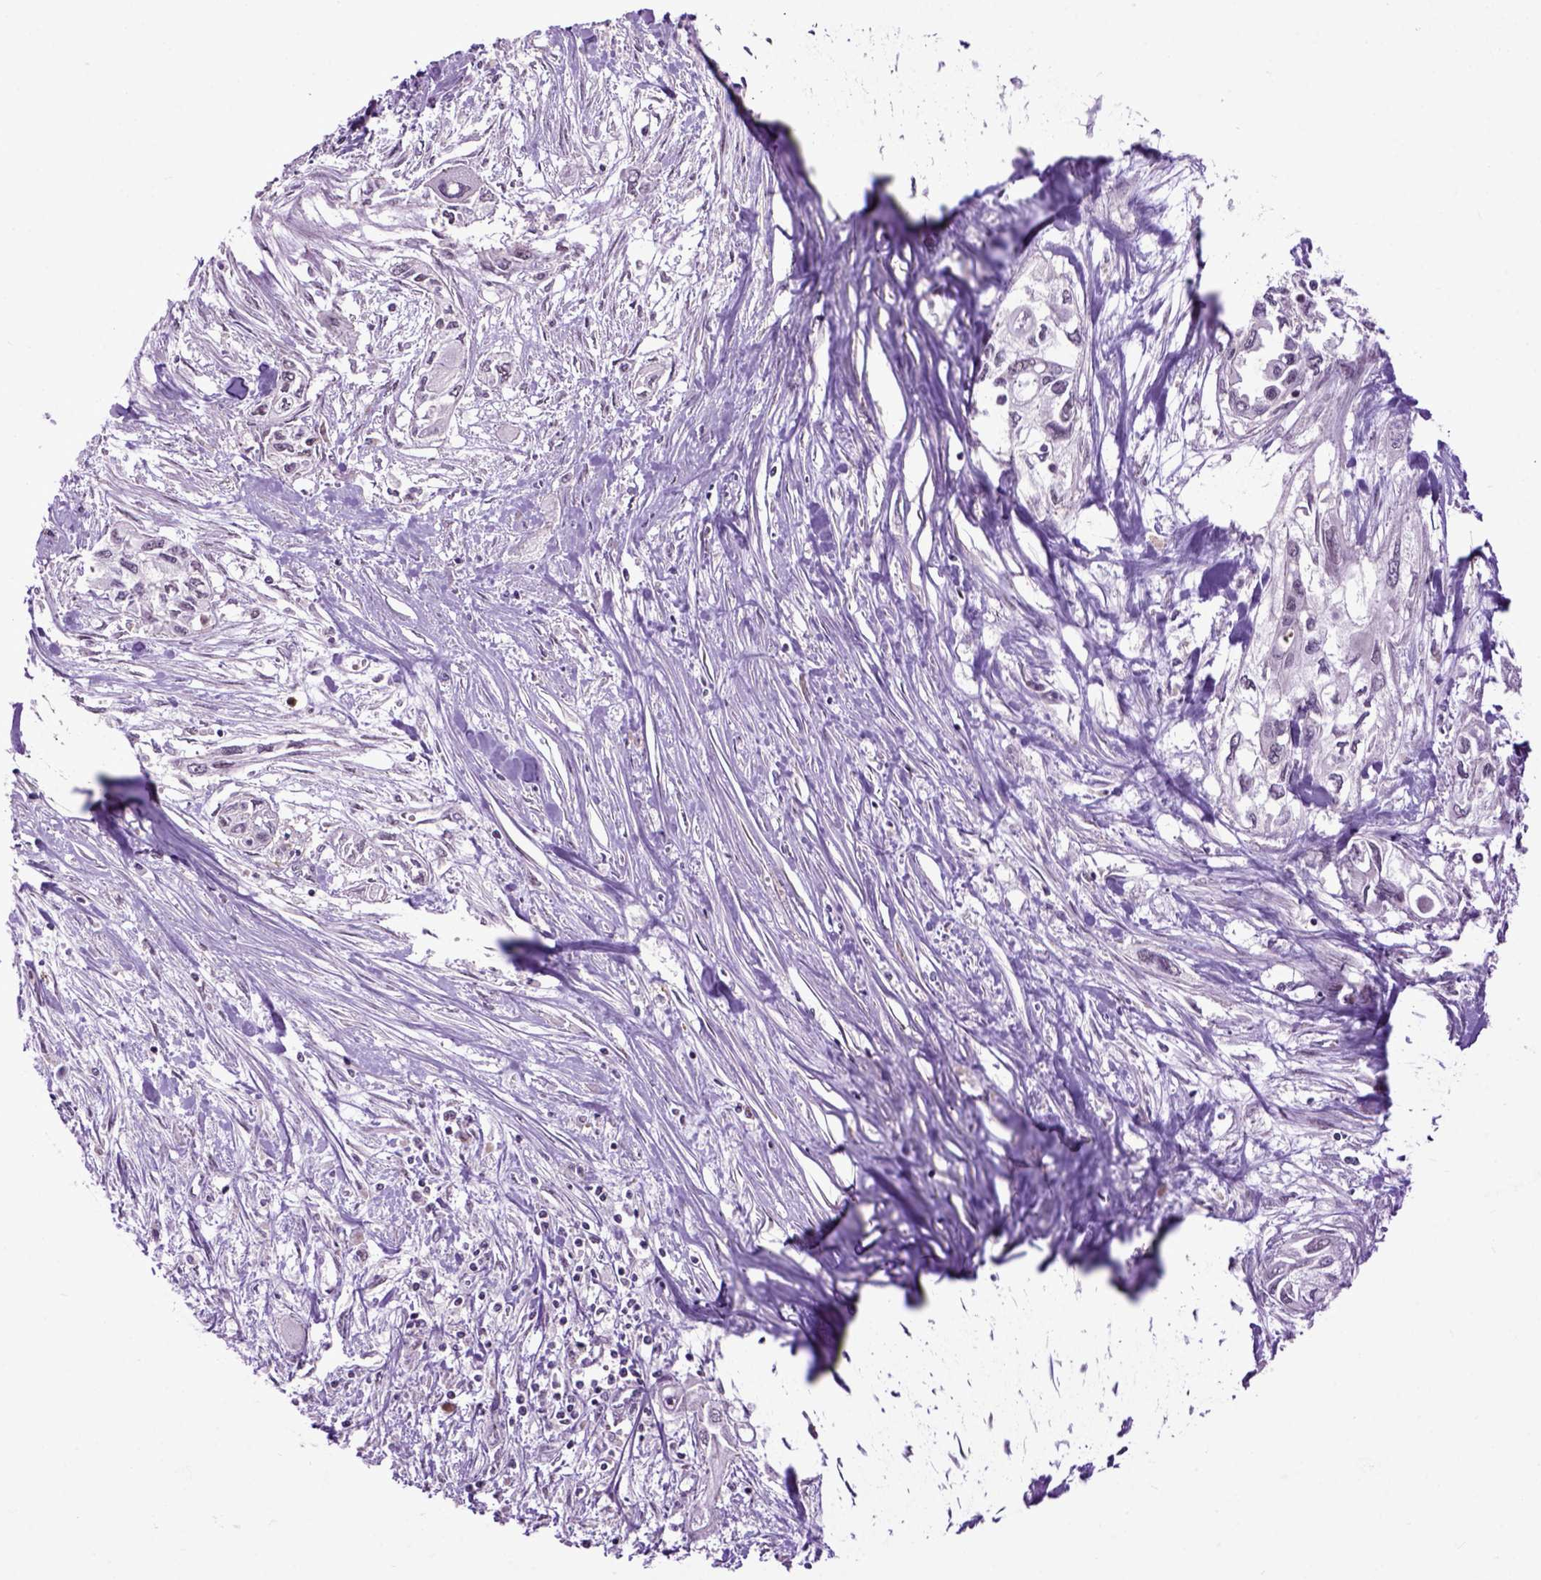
{"staining": {"intensity": "negative", "quantity": "none", "location": "none"}, "tissue": "pancreatic cancer", "cell_type": "Tumor cells", "image_type": "cancer", "snomed": [{"axis": "morphology", "description": "Adenocarcinoma, NOS"}, {"axis": "topography", "description": "Pancreas"}], "caption": "Immunohistochemical staining of human adenocarcinoma (pancreatic) demonstrates no significant expression in tumor cells.", "gene": "EMILIN3", "patient": {"sex": "female", "age": 55}}